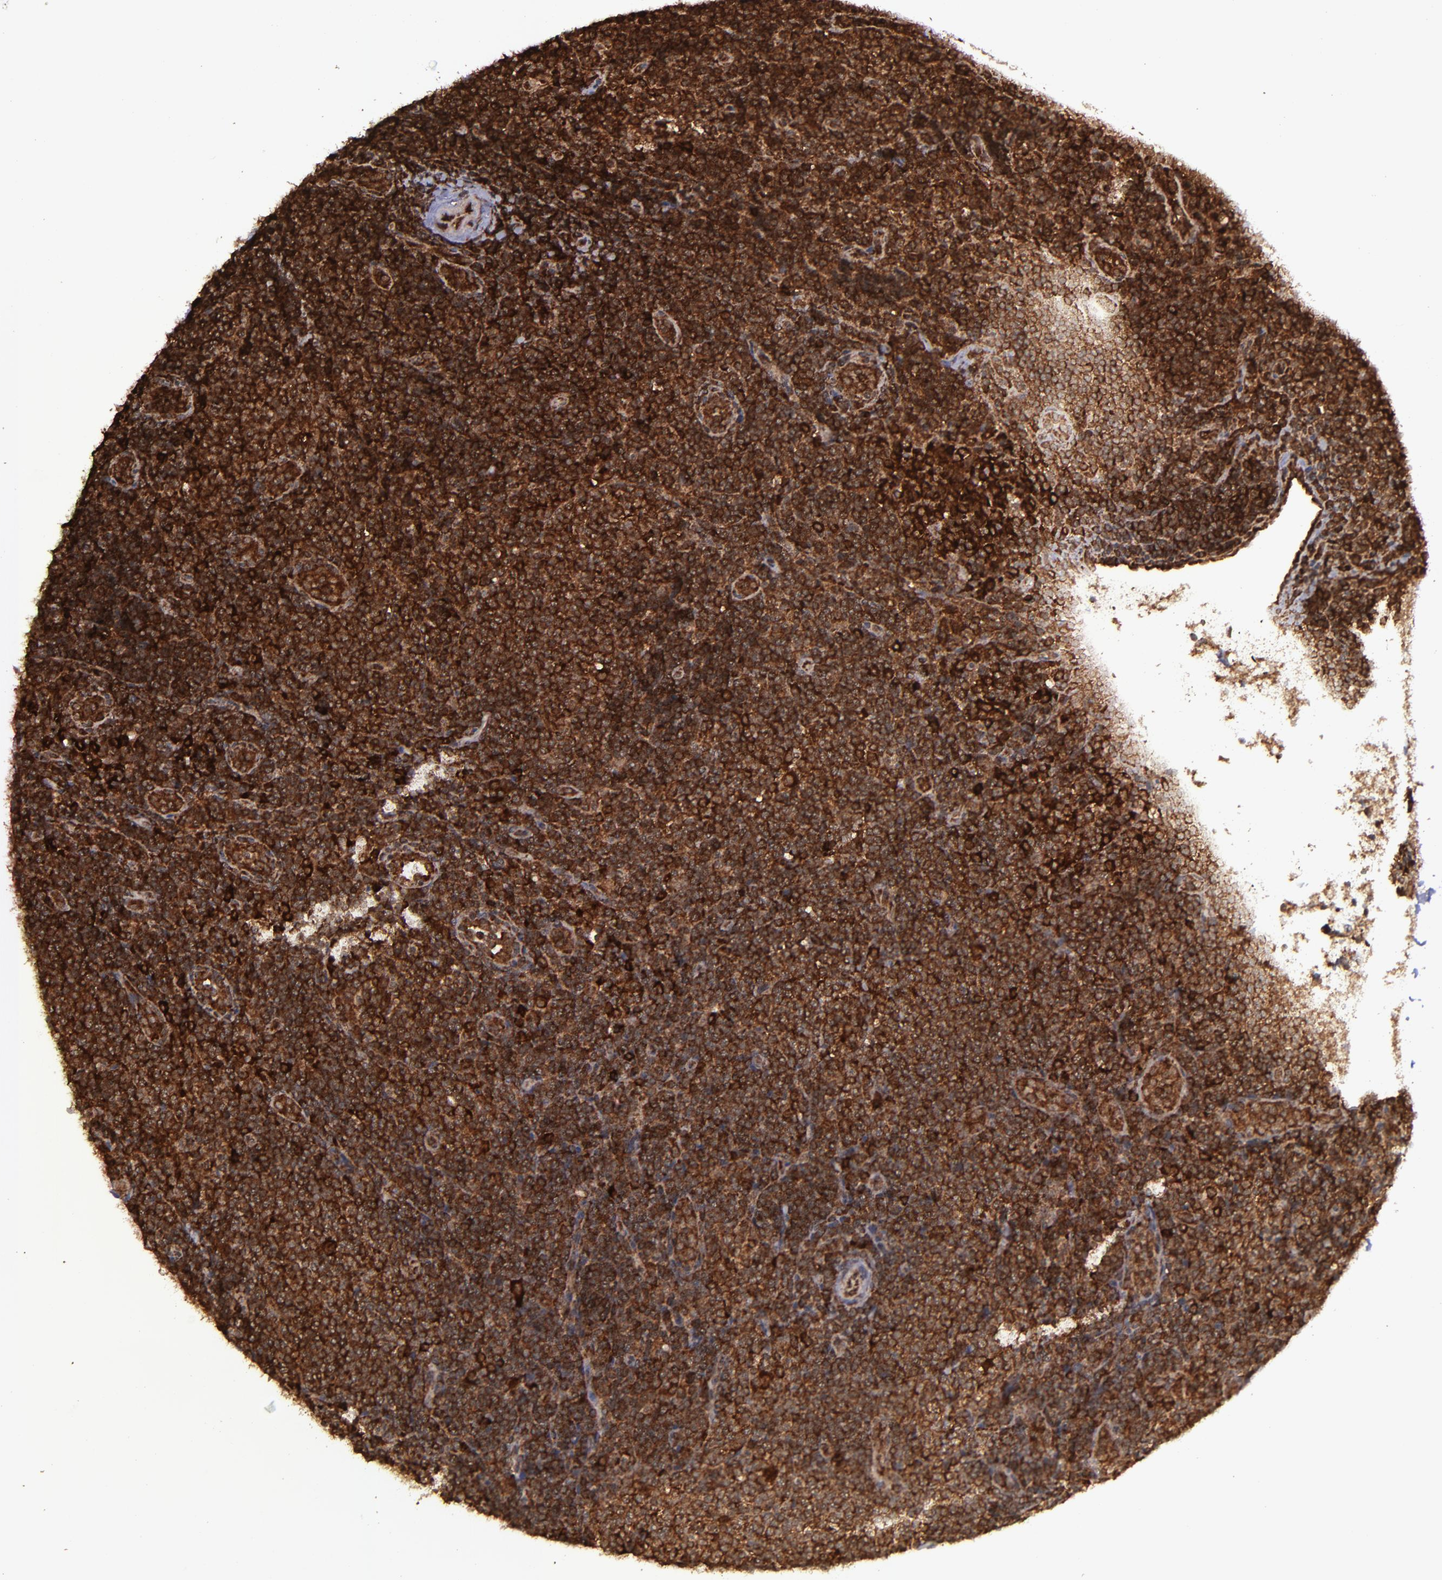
{"staining": {"intensity": "strong", "quantity": ">75%", "location": "cytoplasmic/membranous,nuclear"}, "tissue": "lymphoma", "cell_type": "Tumor cells", "image_type": "cancer", "snomed": [{"axis": "morphology", "description": "Malignant lymphoma, non-Hodgkin's type, Low grade"}, {"axis": "topography", "description": "Lymph node"}], "caption": "Immunohistochemical staining of lymphoma exhibits strong cytoplasmic/membranous and nuclear protein expression in about >75% of tumor cells. The protein is stained brown, and the nuclei are stained in blue (DAB IHC with brightfield microscopy, high magnification).", "gene": "EIF4ENIF1", "patient": {"sex": "female", "age": 76}}